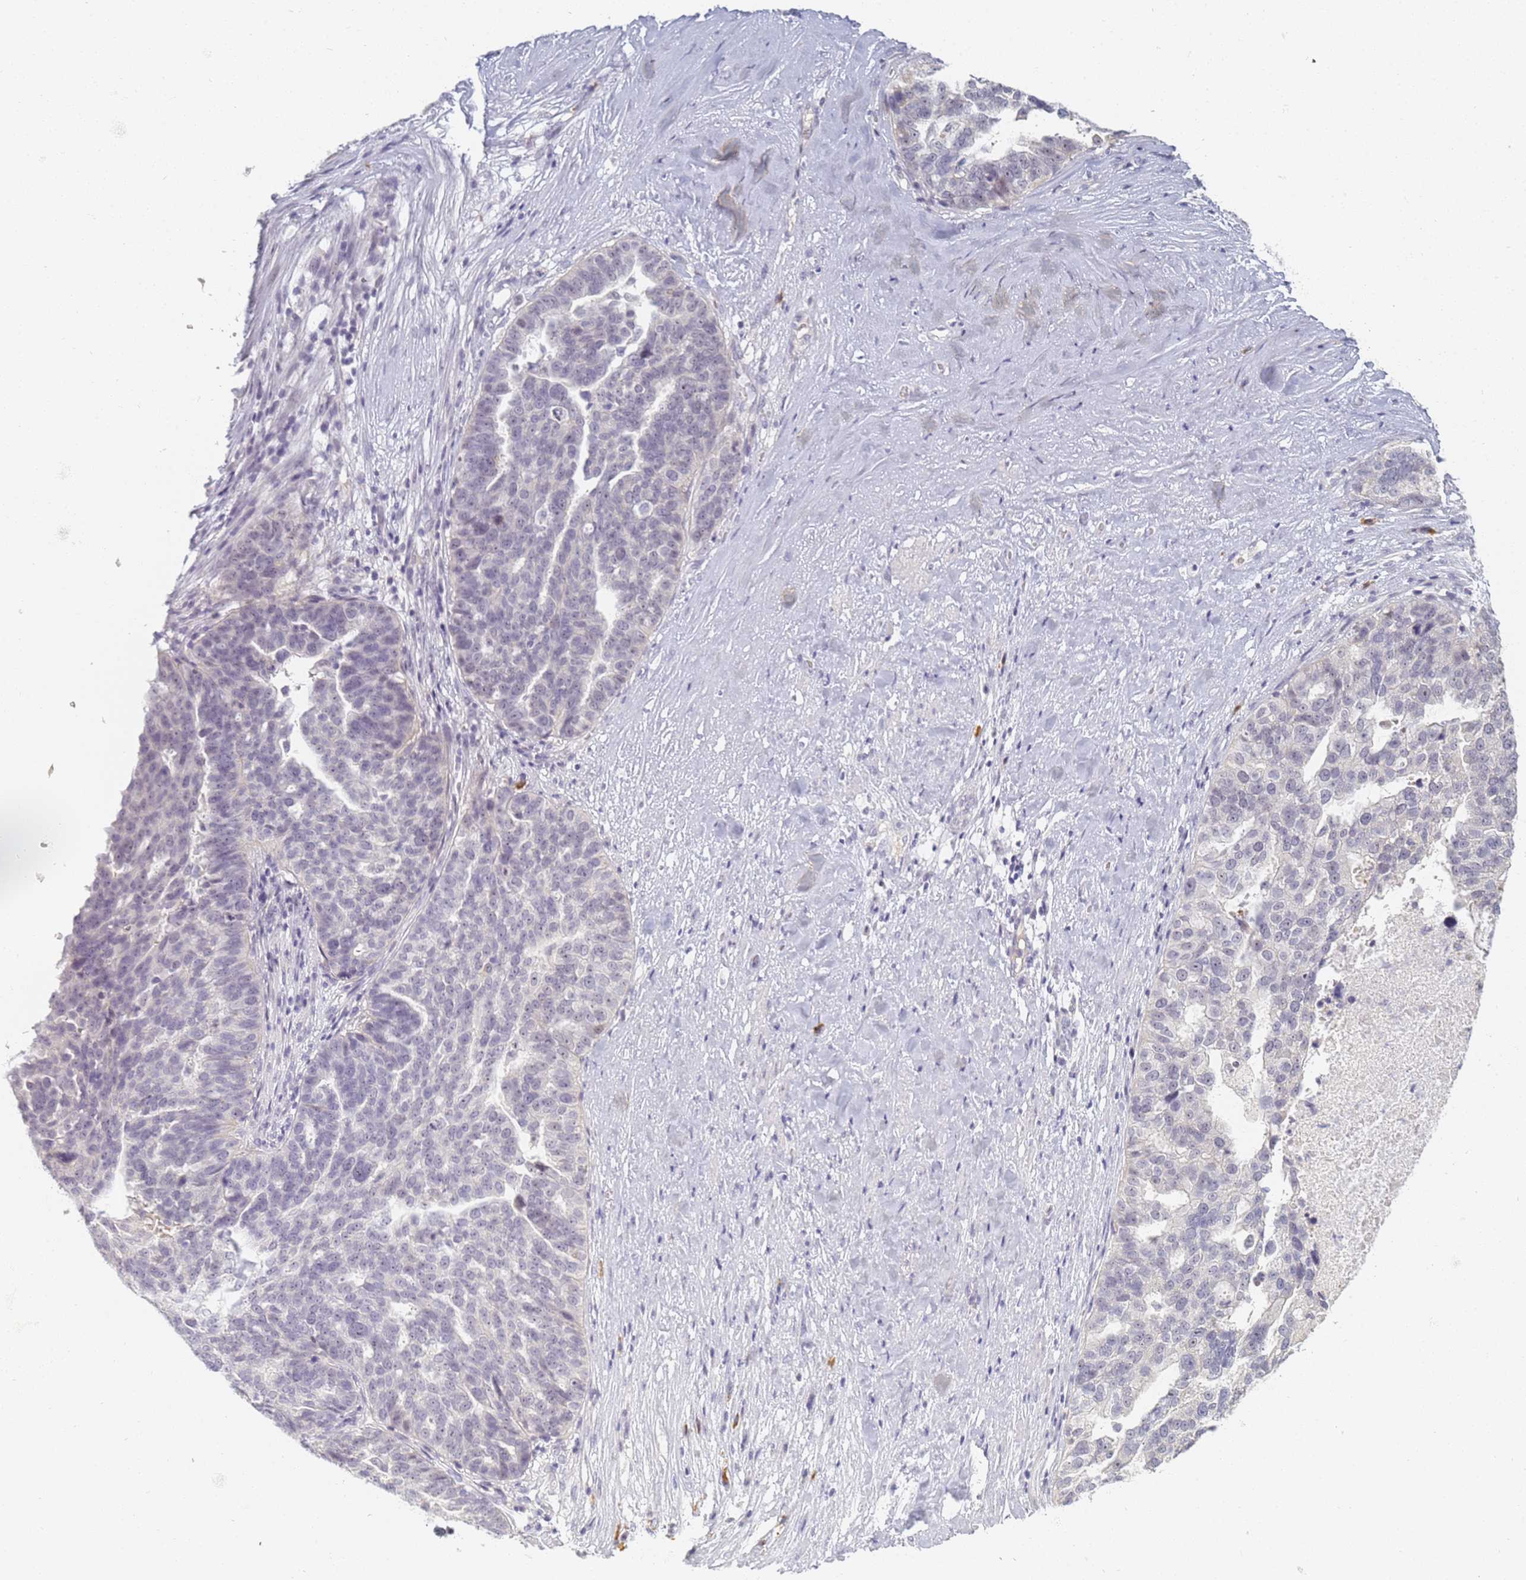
{"staining": {"intensity": "negative", "quantity": "none", "location": "none"}, "tissue": "ovarian cancer", "cell_type": "Tumor cells", "image_type": "cancer", "snomed": [{"axis": "morphology", "description": "Cystadenocarcinoma, serous, NOS"}, {"axis": "topography", "description": "Ovary"}], "caption": "Immunohistochemical staining of human ovarian cancer (serous cystadenocarcinoma) demonstrates no significant expression in tumor cells. (DAB (3,3'-diaminobenzidine) immunohistochemistry with hematoxylin counter stain).", "gene": "SLC38A9", "patient": {"sex": "female", "age": 59}}